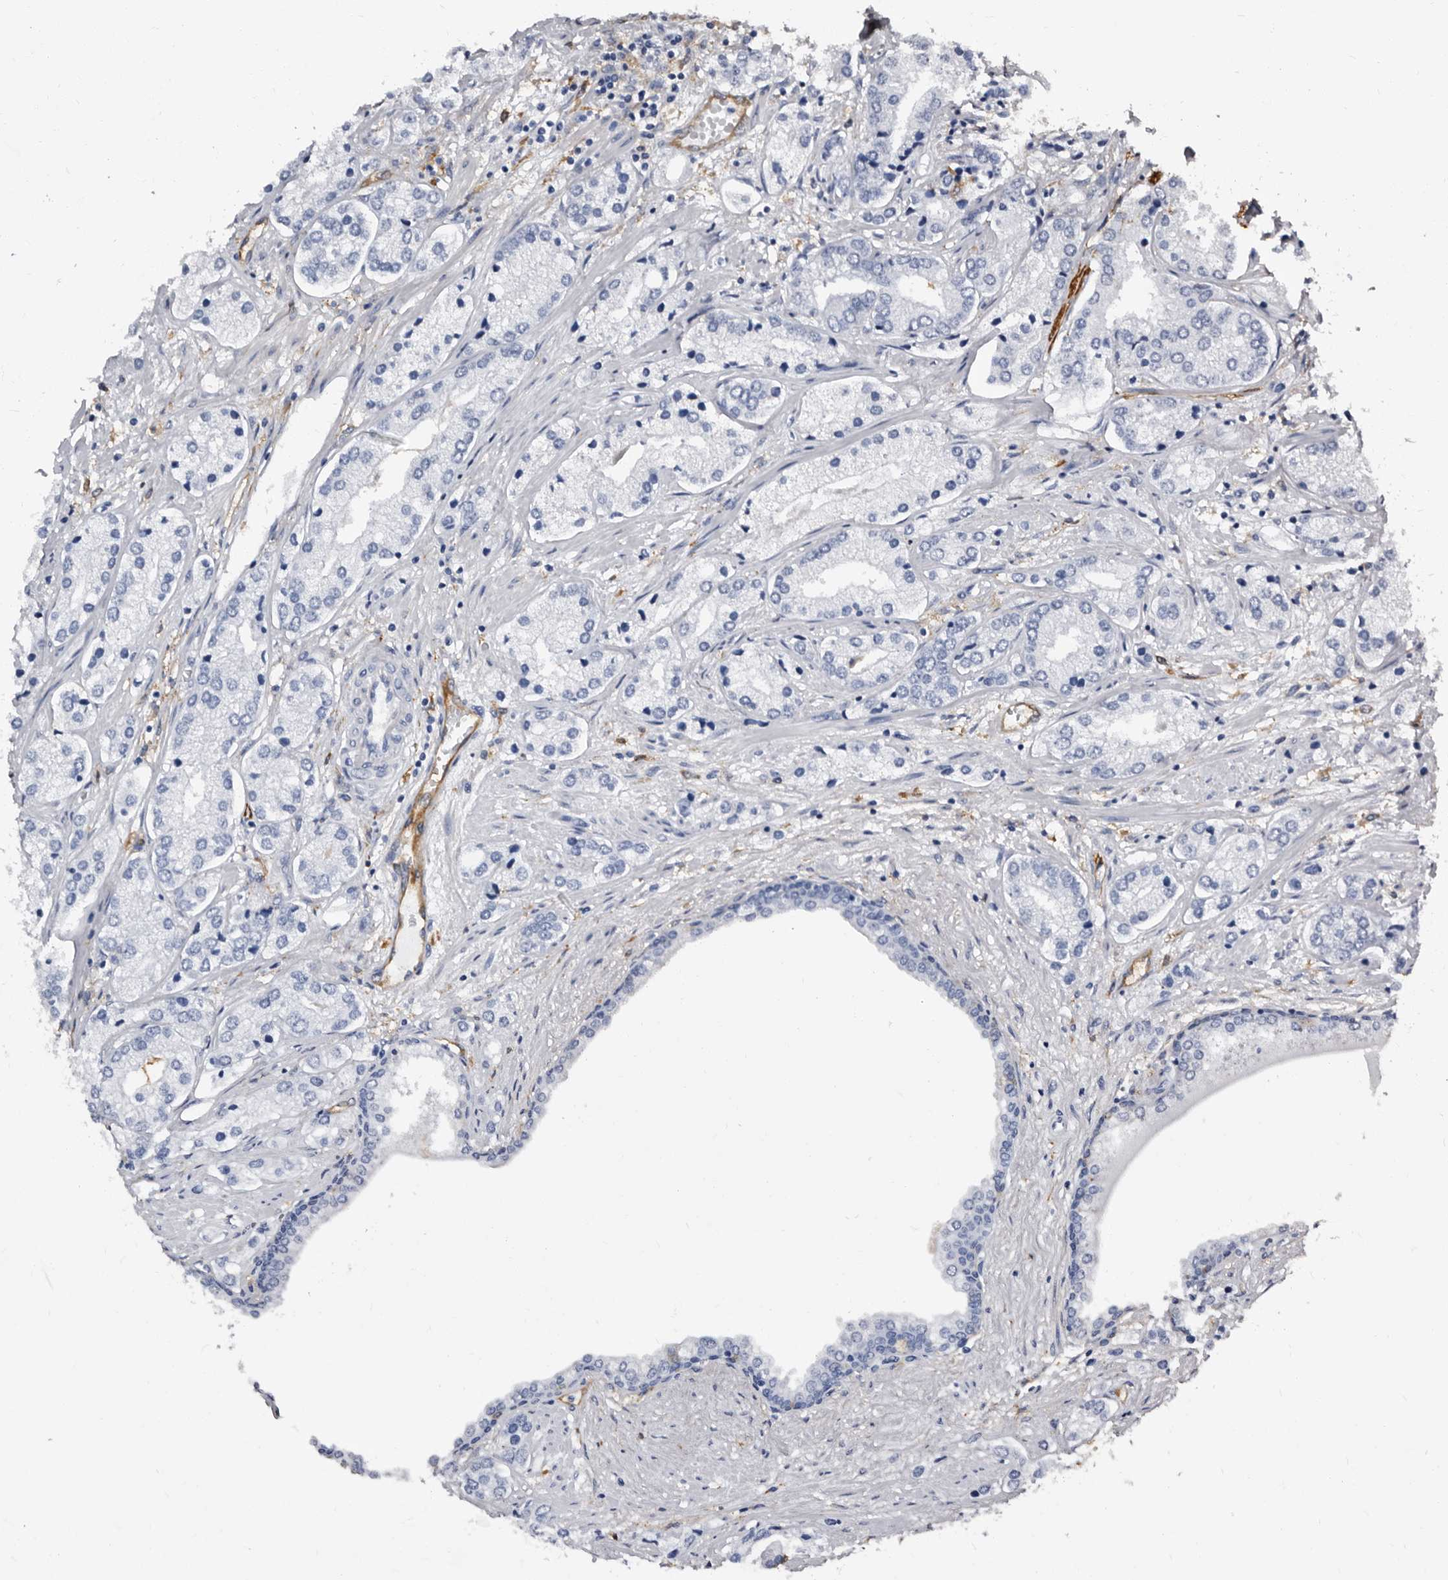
{"staining": {"intensity": "negative", "quantity": "none", "location": "none"}, "tissue": "prostate cancer", "cell_type": "Tumor cells", "image_type": "cancer", "snomed": [{"axis": "morphology", "description": "Adenocarcinoma, High grade"}, {"axis": "topography", "description": "Prostate"}], "caption": "Micrograph shows no significant protein positivity in tumor cells of prostate high-grade adenocarcinoma.", "gene": "EPB41L3", "patient": {"sex": "male", "age": 66}}